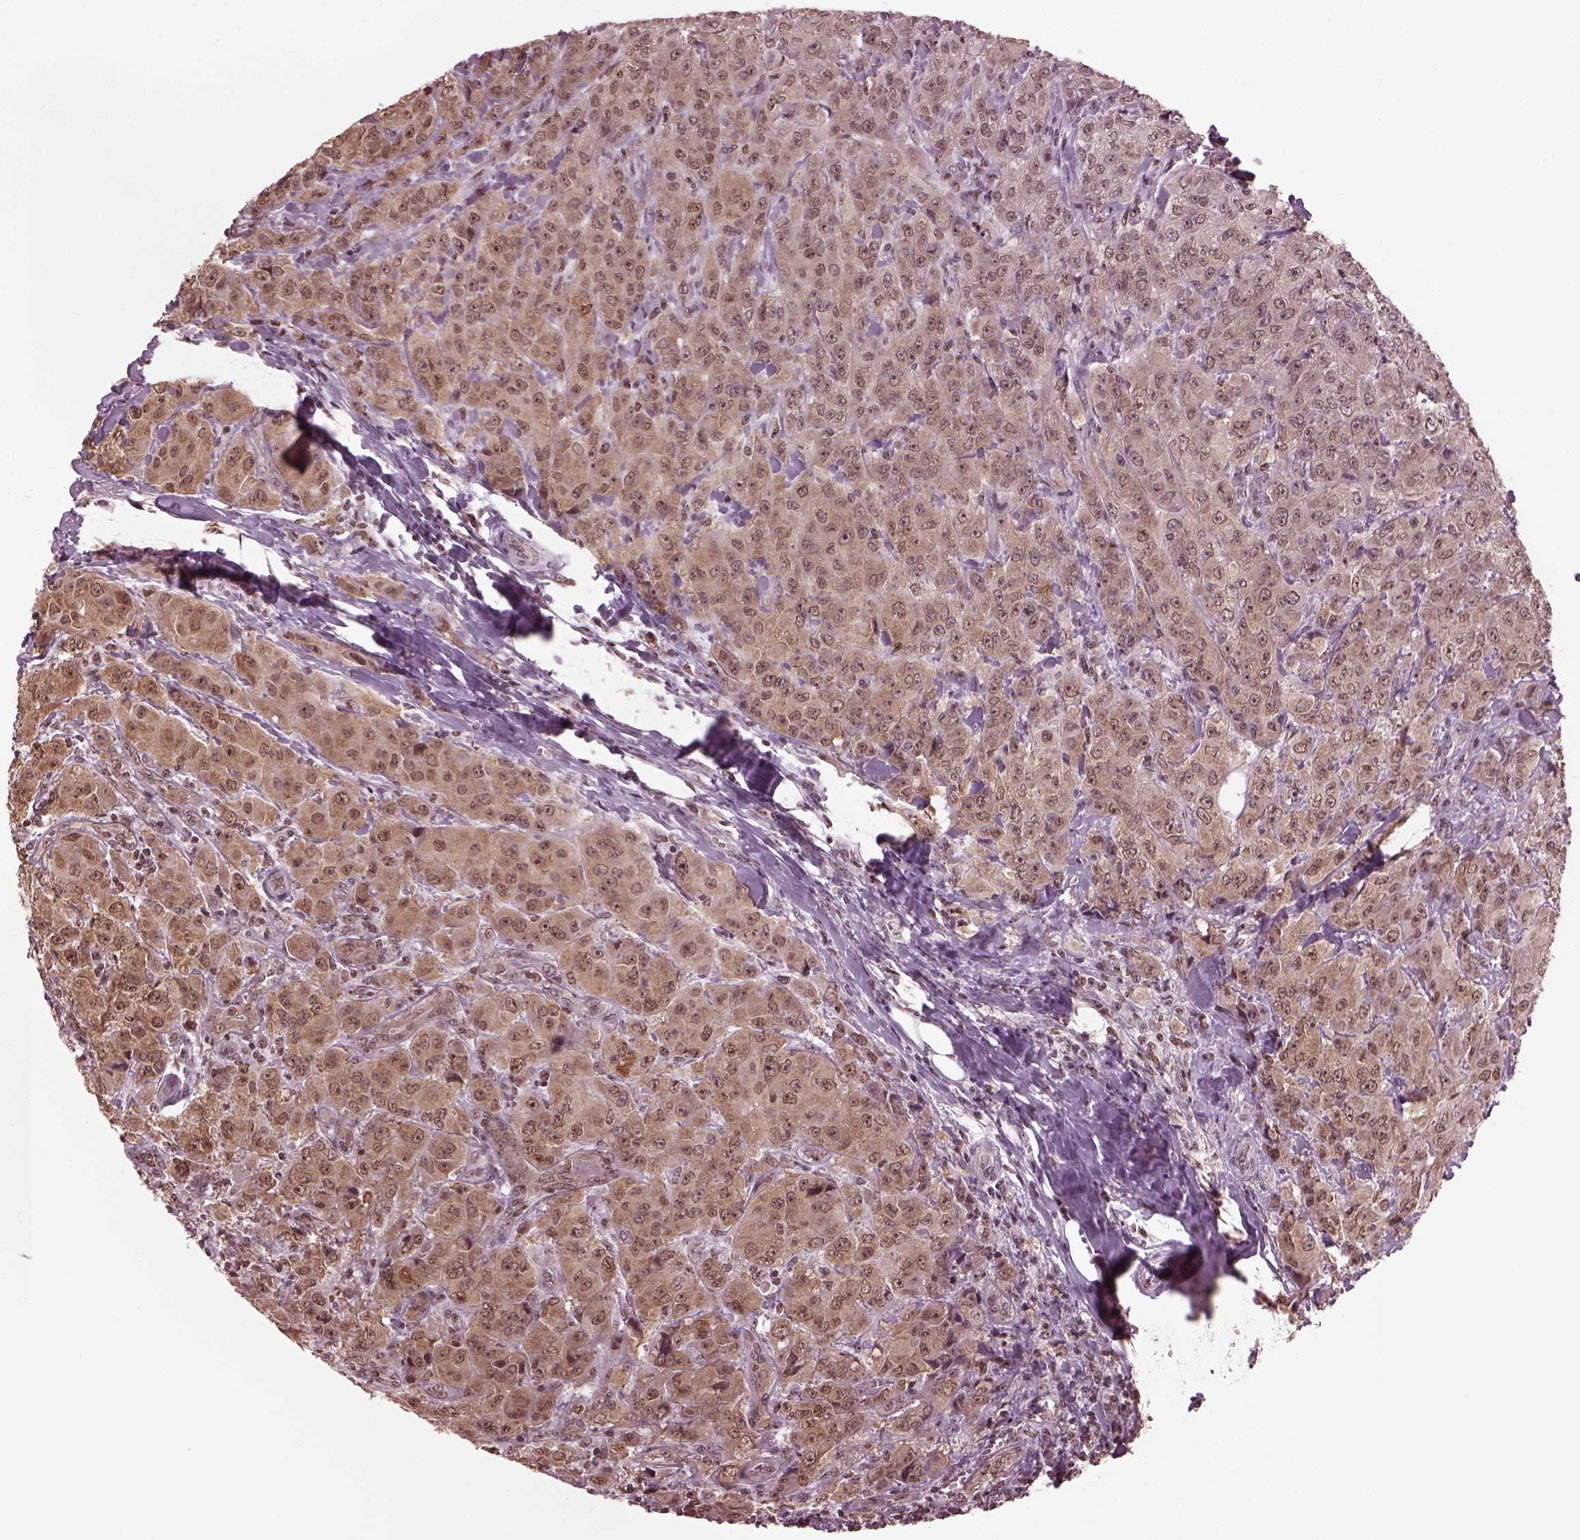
{"staining": {"intensity": "weak", "quantity": "25%-75%", "location": "cytoplasmic/membranous"}, "tissue": "breast cancer", "cell_type": "Tumor cells", "image_type": "cancer", "snomed": [{"axis": "morphology", "description": "Duct carcinoma"}, {"axis": "topography", "description": "Breast"}], "caption": "Tumor cells display low levels of weak cytoplasmic/membranous positivity in approximately 25%-75% of cells in human breast cancer (invasive ductal carcinoma).", "gene": "RUVBL2", "patient": {"sex": "female", "age": 43}}